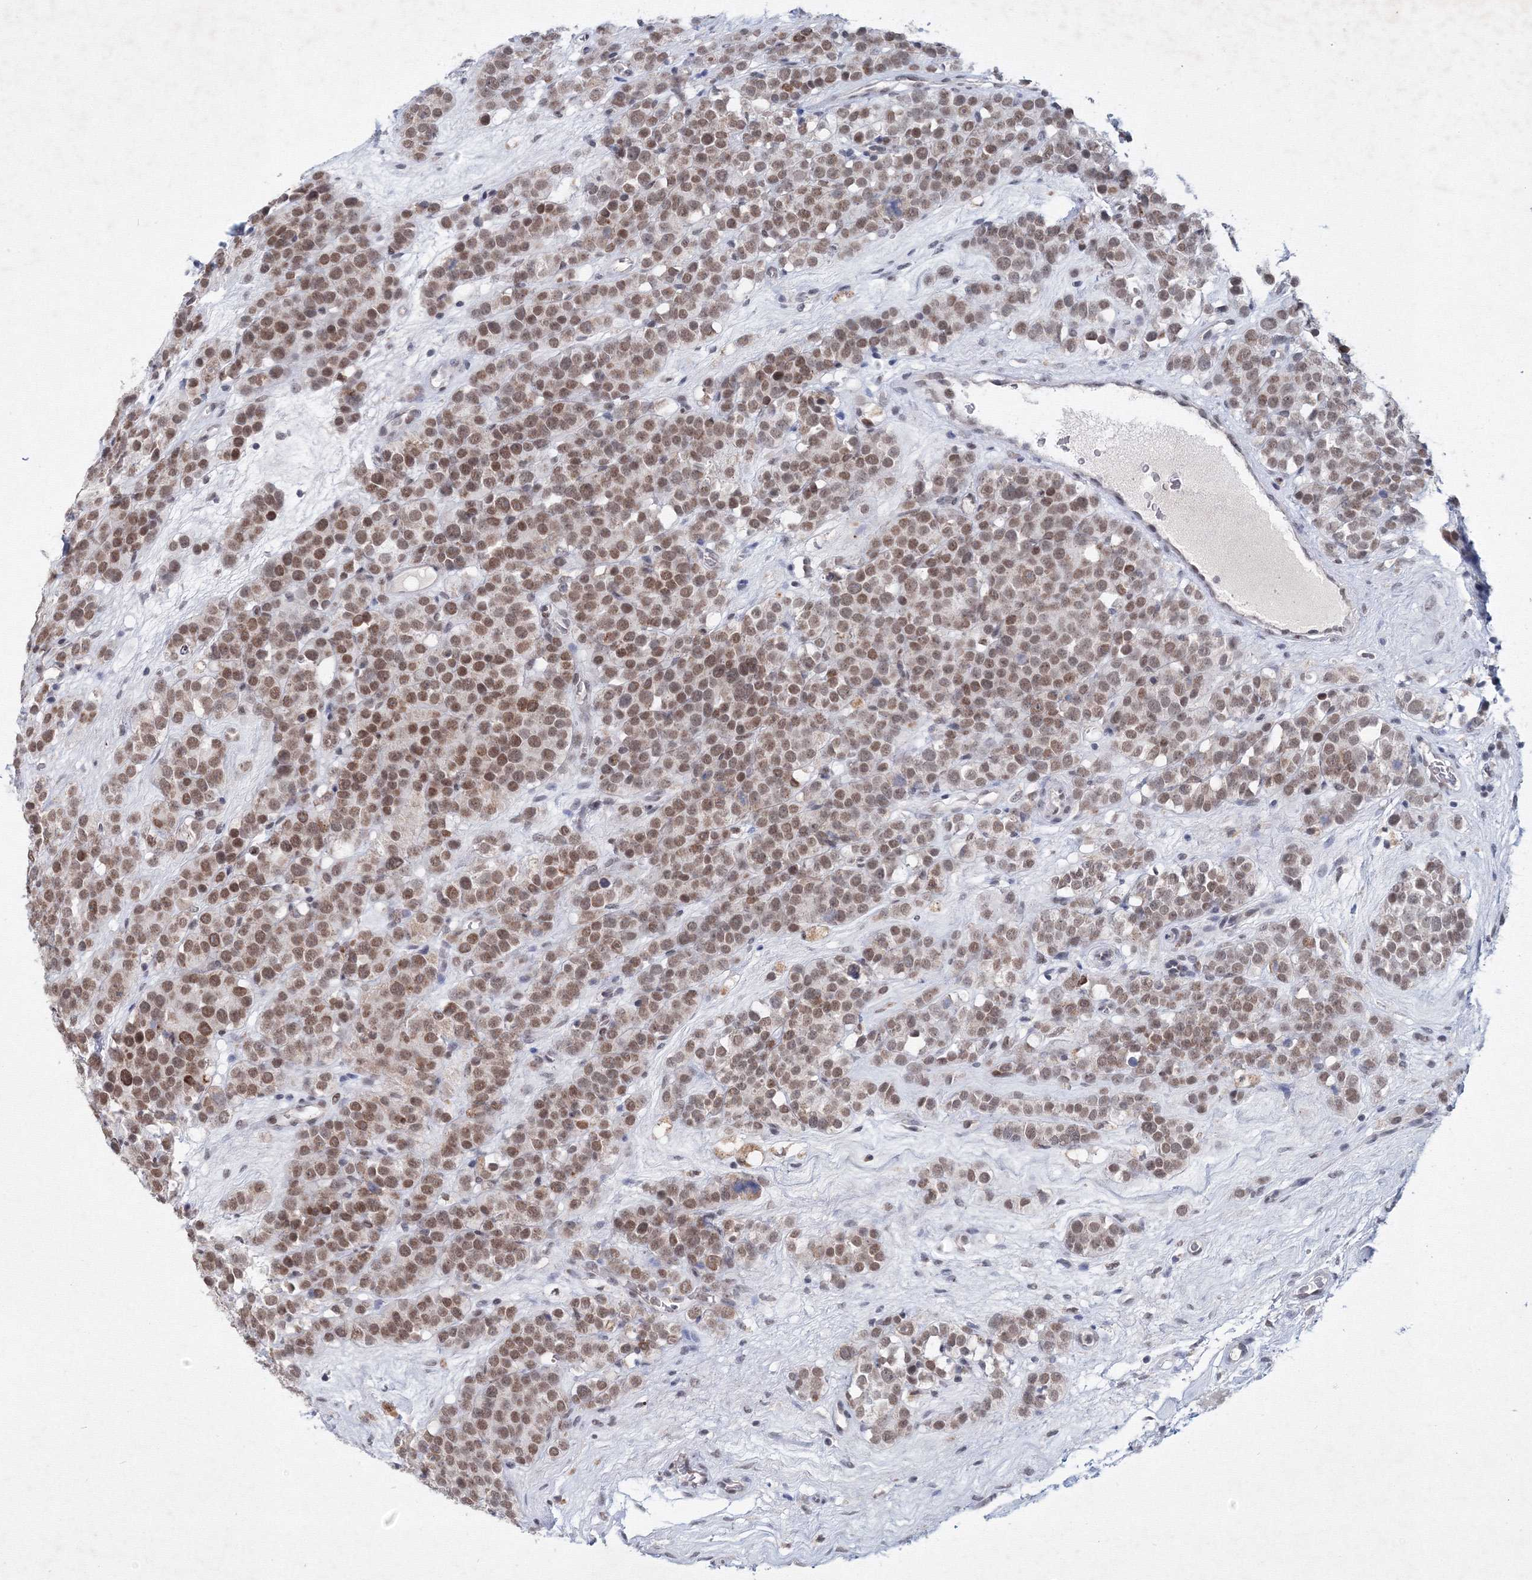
{"staining": {"intensity": "moderate", "quantity": ">75%", "location": "nuclear"}, "tissue": "testis cancer", "cell_type": "Tumor cells", "image_type": "cancer", "snomed": [{"axis": "morphology", "description": "Seminoma, NOS"}, {"axis": "topography", "description": "Testis"}], "caption": "Protein staining by immunohistochemistry demonstrates moderate nuclear staining in approximately >75% of tumor cells in testis cancer.", "gene": "SF3B6", "patient": {"sex": "male", "age": 71}}